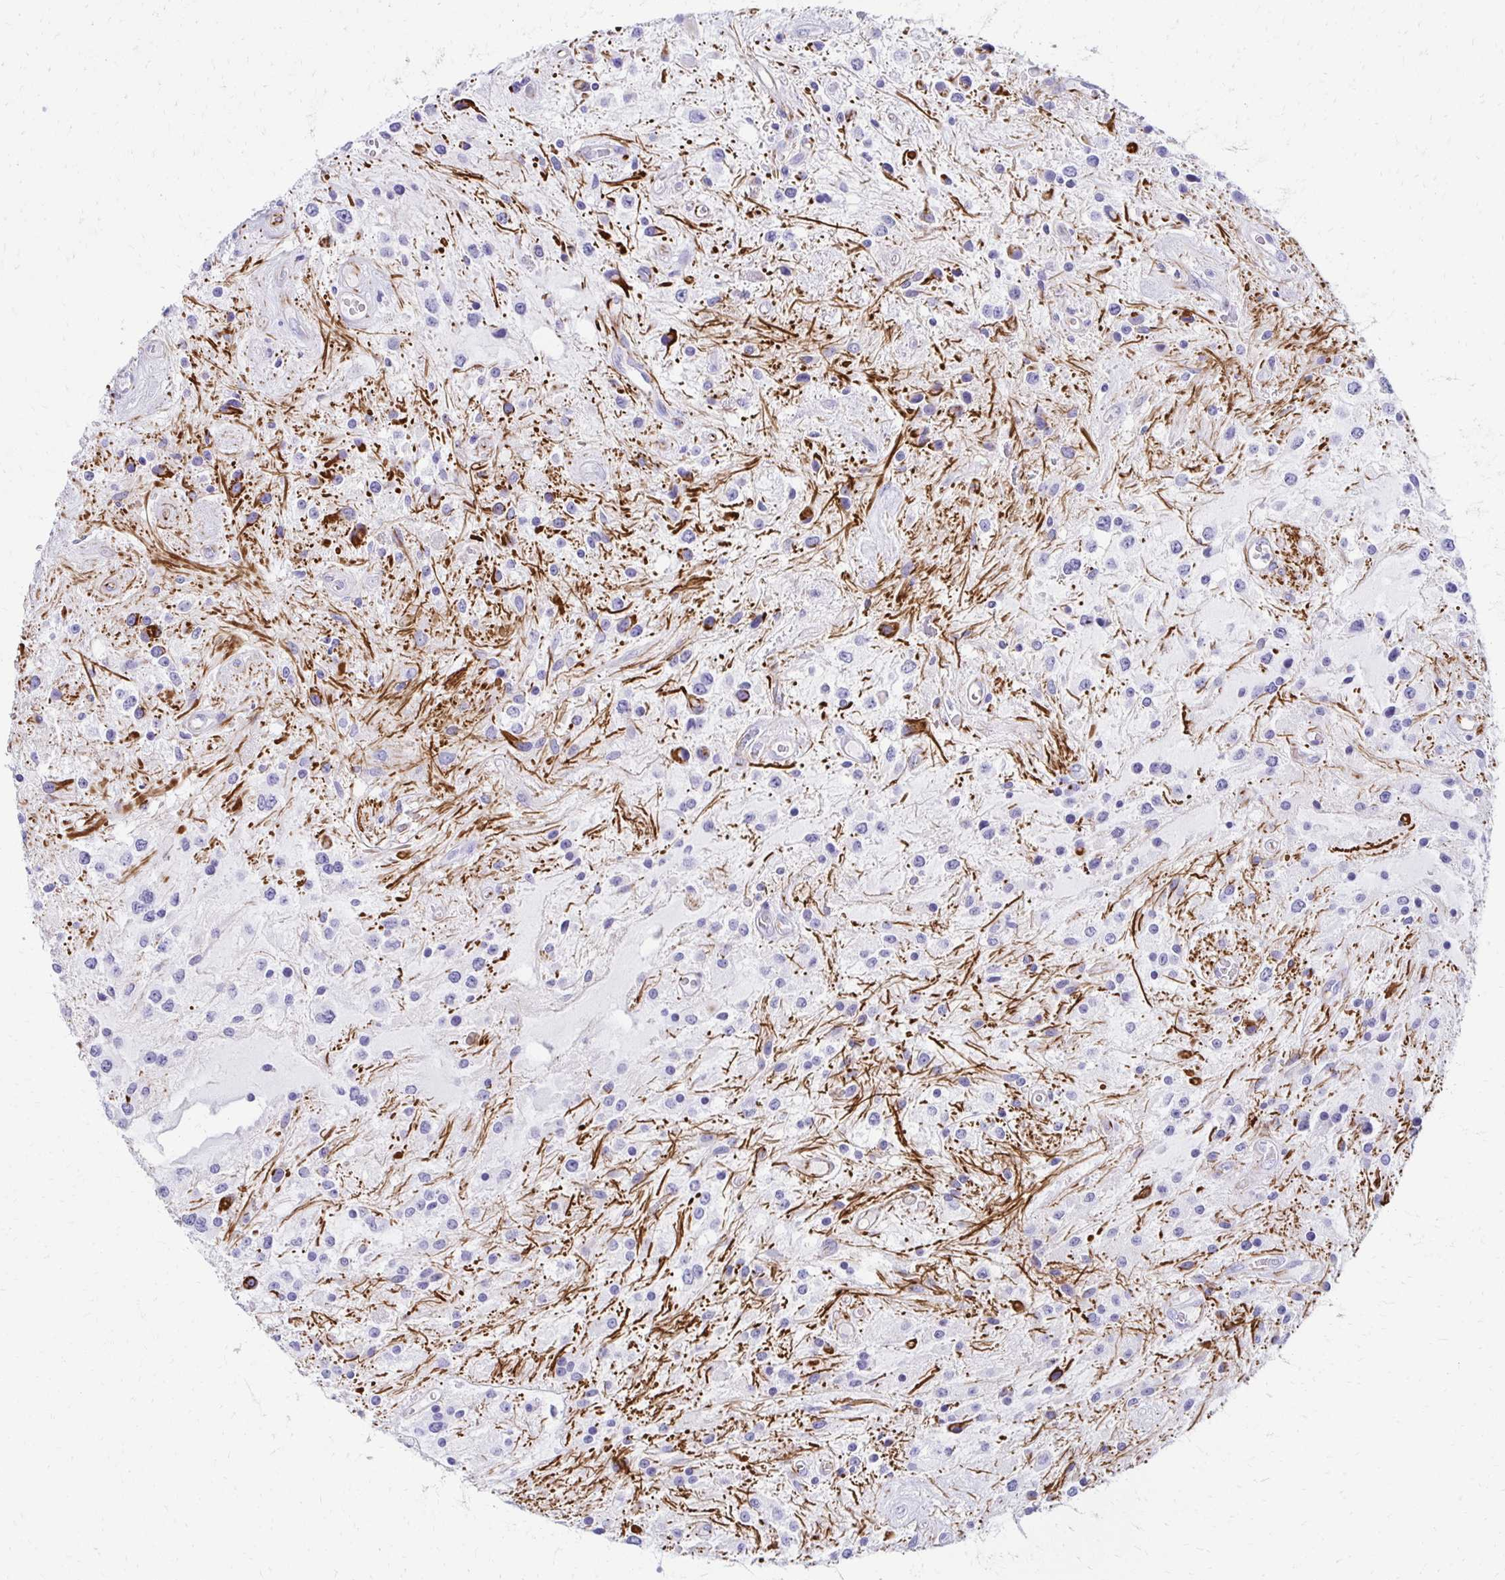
{"staining": {"intensity": "strong", "quantity": "<25%", "location": "cytoplasmic/membranous"}, "tissue": "glioma", "cell_type": "Tumor cells", "image_type": "cancer", "snomed": [{"axis": "morphology", "description": "Glioma, malignant, Low grade"}, {"axis": "topography", "description": "Cerebellum"}], "caption": "This histopathology image demonstrates low-grade glioma (malignant) stained with immunohistochemistry to label a protein in brown. The cytoplasmic/membranous of tumor cells show strong positivity for the protein. Nuclei are counter-stained blue.", "gene": "TMEM54", "patient": {"sex": "female", "age": 14}}